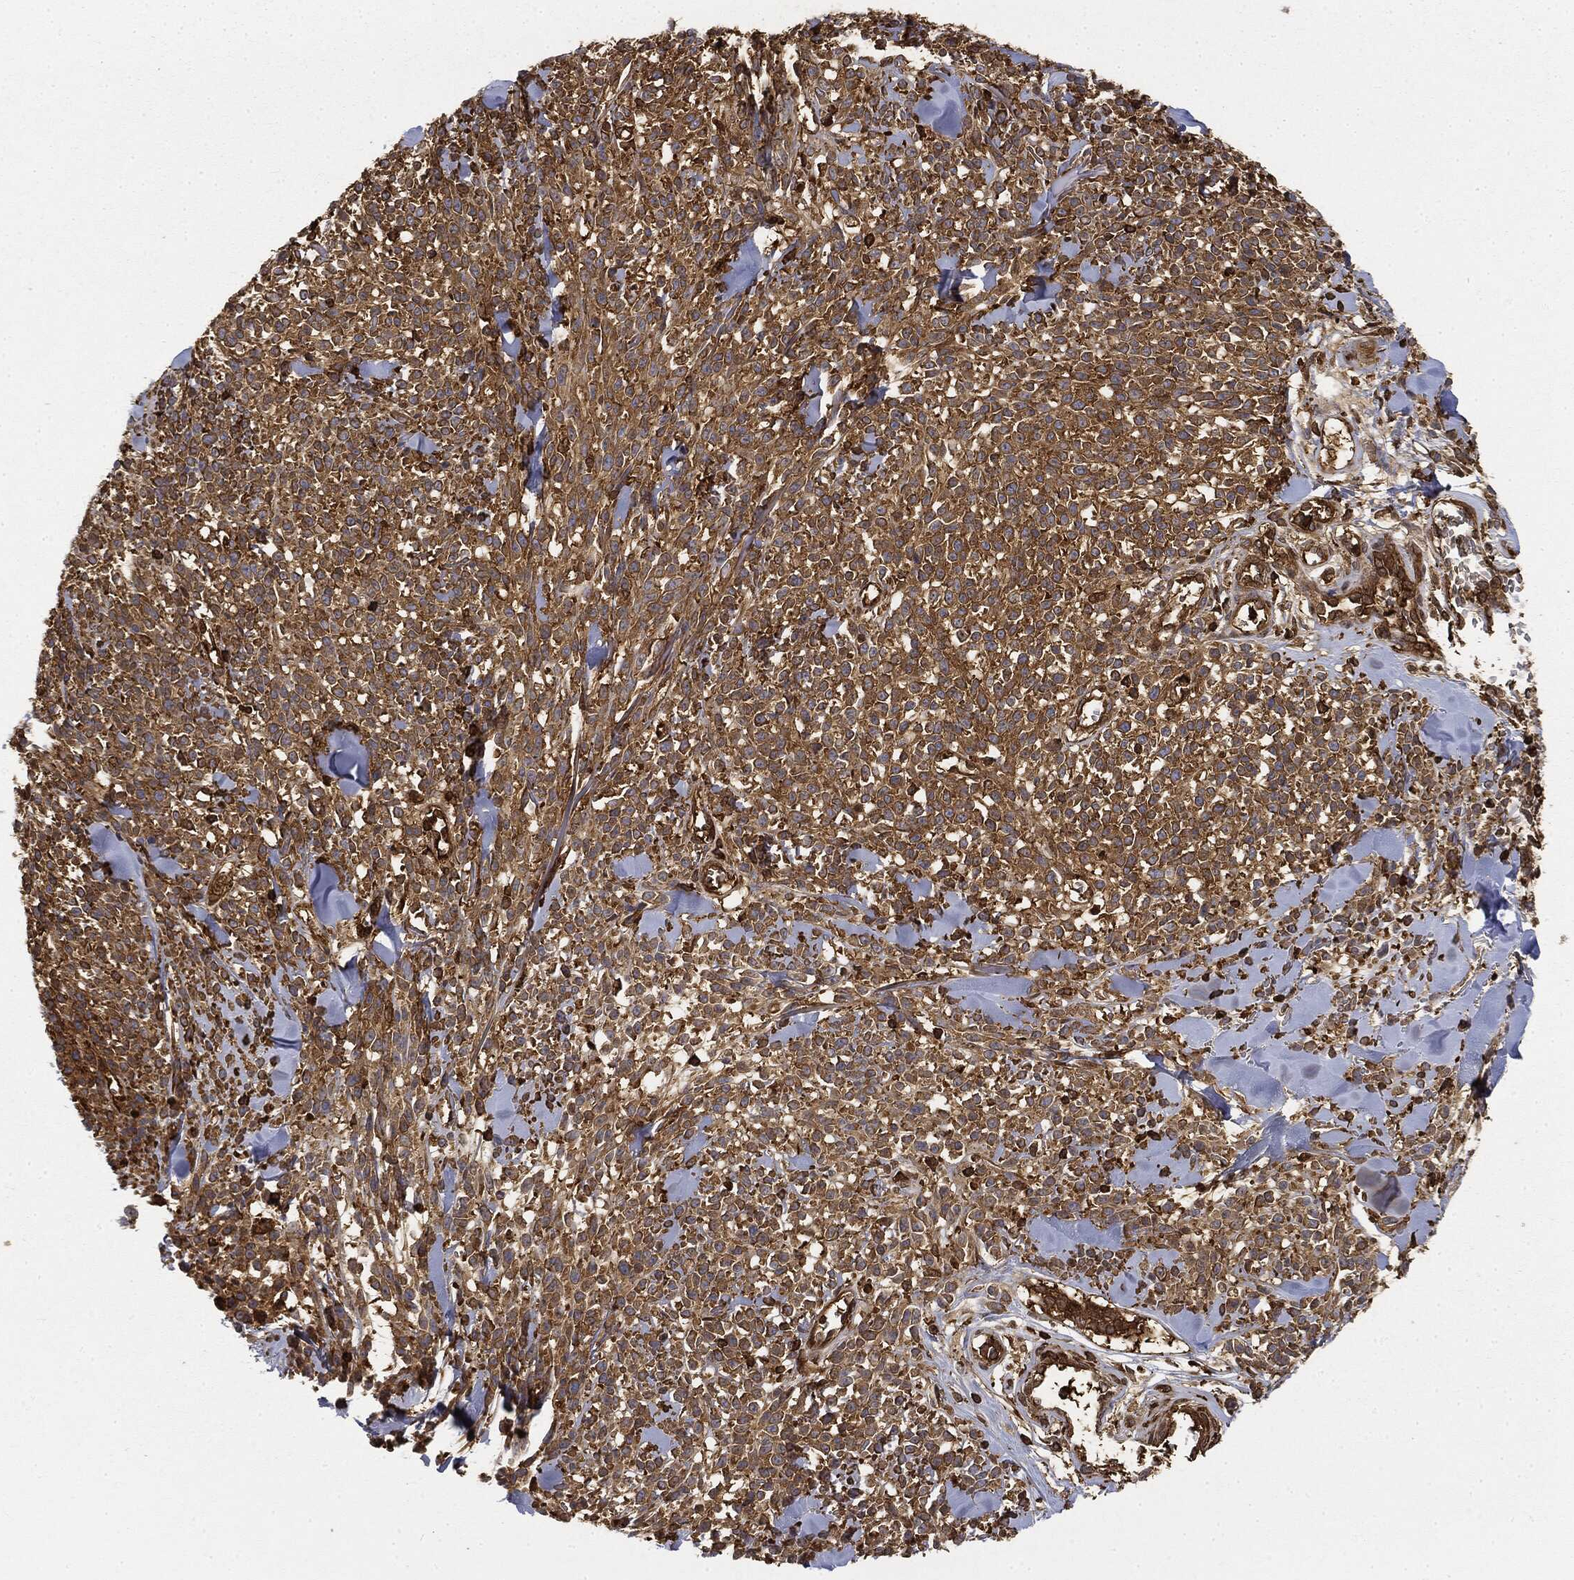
{"staining": {"intensity": "moderate", "quantity": ">75%", "location": "cytoplasmic/membranous"}, "tissue": "melanoma", "cell_type": "Tumor cells", "image_type": "cancer", "snomed": [{"axis": "morphology", "description": "Malignant melanoma, NOS"}, {"axis": "topography", "description": "Skin"}, {"axis": "topography", "description": "Skin of trunk"}], "caption": "There is medium levels of moderate cytoplasmic/membranous positivity in tumor cells of melanoma, as demonstrated by immunohistochemical staining (brown color).", "gene": "WDR1", "patient": {"sex": "male", "age": 74}}